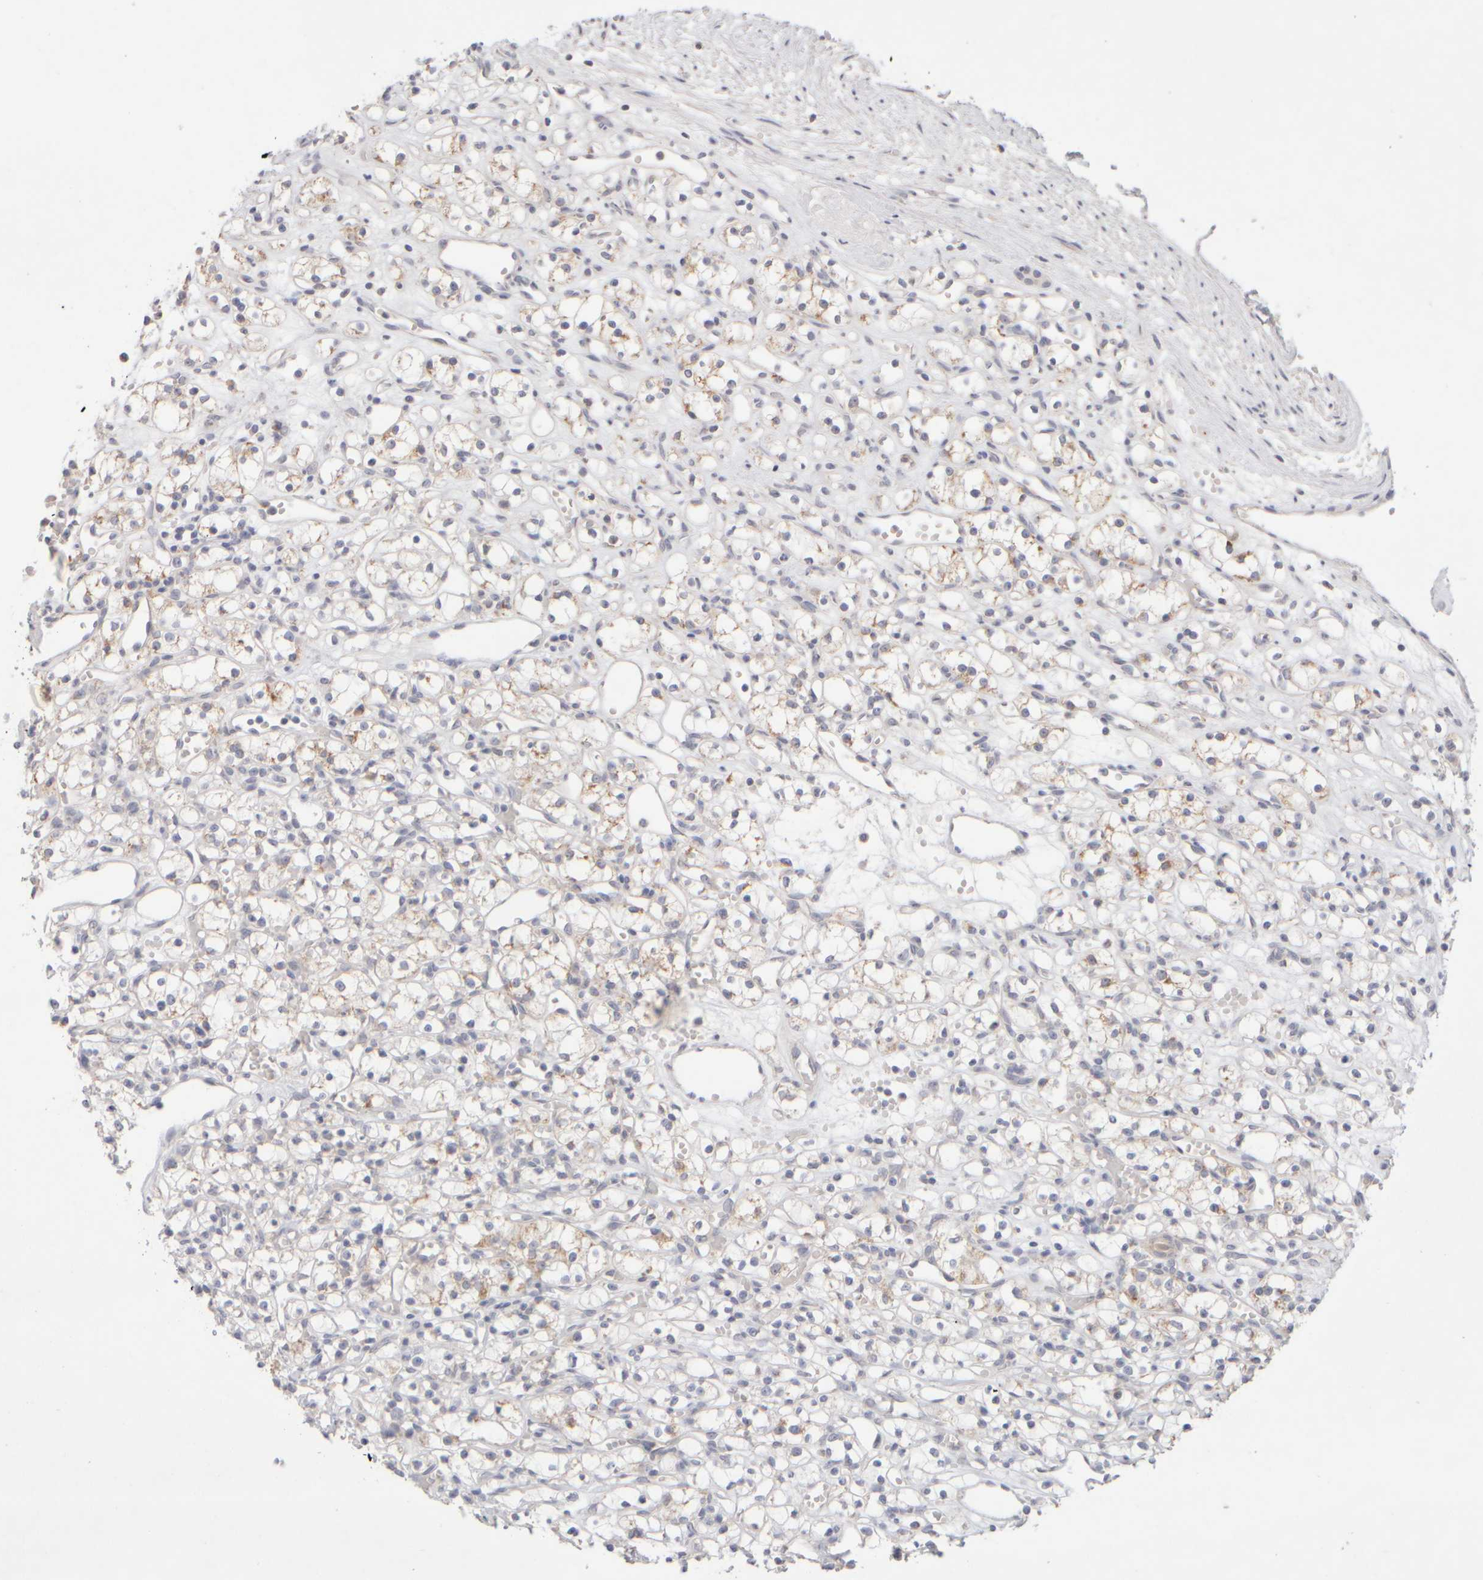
{"staining": {"intensity": "weak", "quantity": "25%-75%", "location": "cytoplasmic/membranous"}, "tissue": "renal cancer", "cell_type": "Tumor cells", "image_type": "cancer", "snomed": [{"axis": "morphology", "description": "Adenocarcinoma, NOS"}, {"axis": "topography", "description": "Kidney"}], "caption": "Immunohistochemistry (IHC) of human renal cancer (adenocarcinoma) displays low levels of weak cytoplasmic/membranous staining in approximately 25%-75% of tumor cells.", "gene": "ZNF112", "patient": {"sex": "female", "age": 59}}